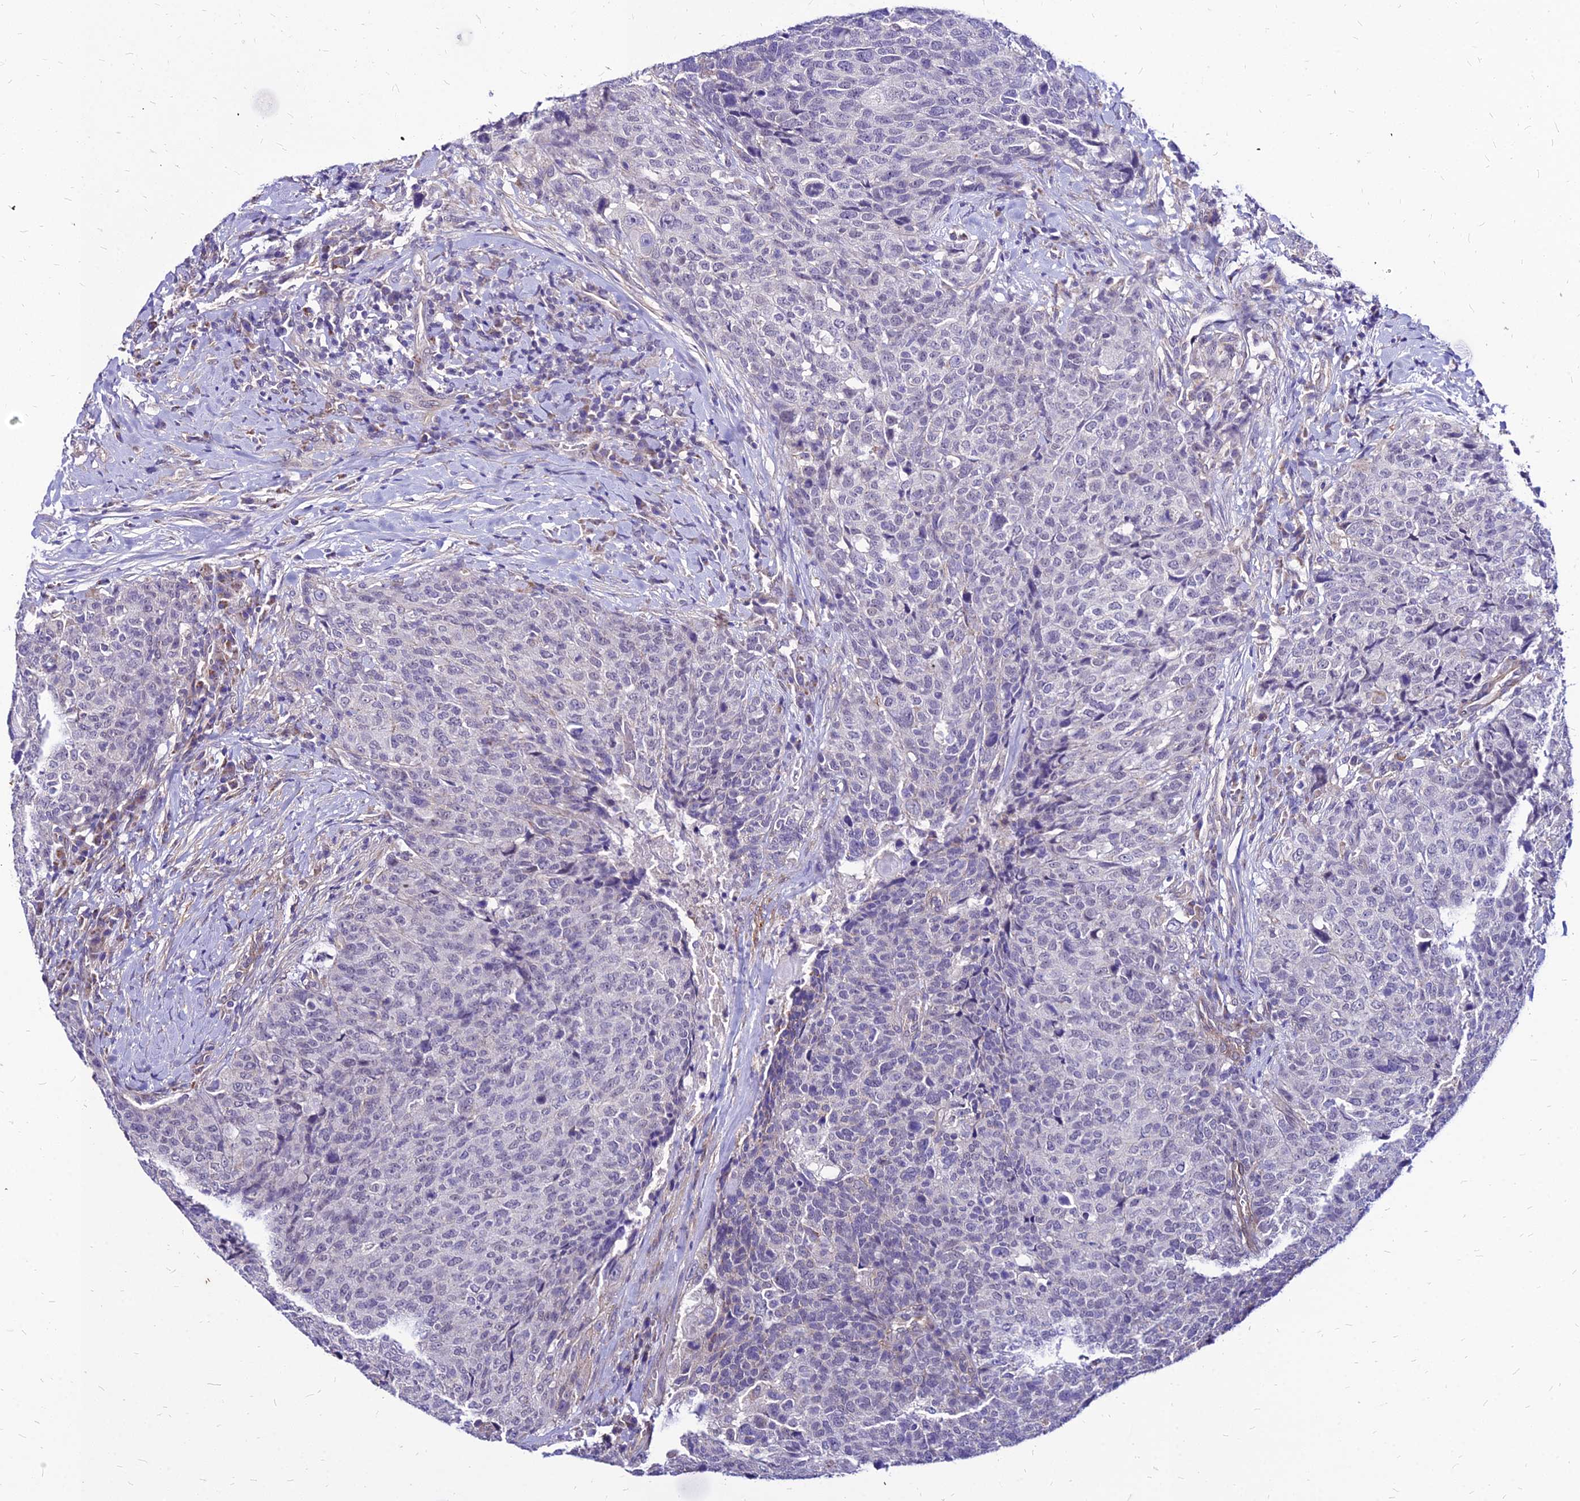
{"staining": {"intensity": "negative", "quantity": "none", "location": "none"}, "tissue": "head and neck cancer", "cell_type": "Tumor cells", "image_type": "cancer", "snomed": [{"axis": "morphology", "description": "Squamous cell carcinoma, NOS"}, {"axis": "topography", "description": "Head-Neck"}], "caption": "Head and neck cancer stained for a protein using immunohistochemistry (IHC) demonstrates no expression tumor cells.", "gene": "YEATS2", "patient": {"sex": "male", "age": 66}}